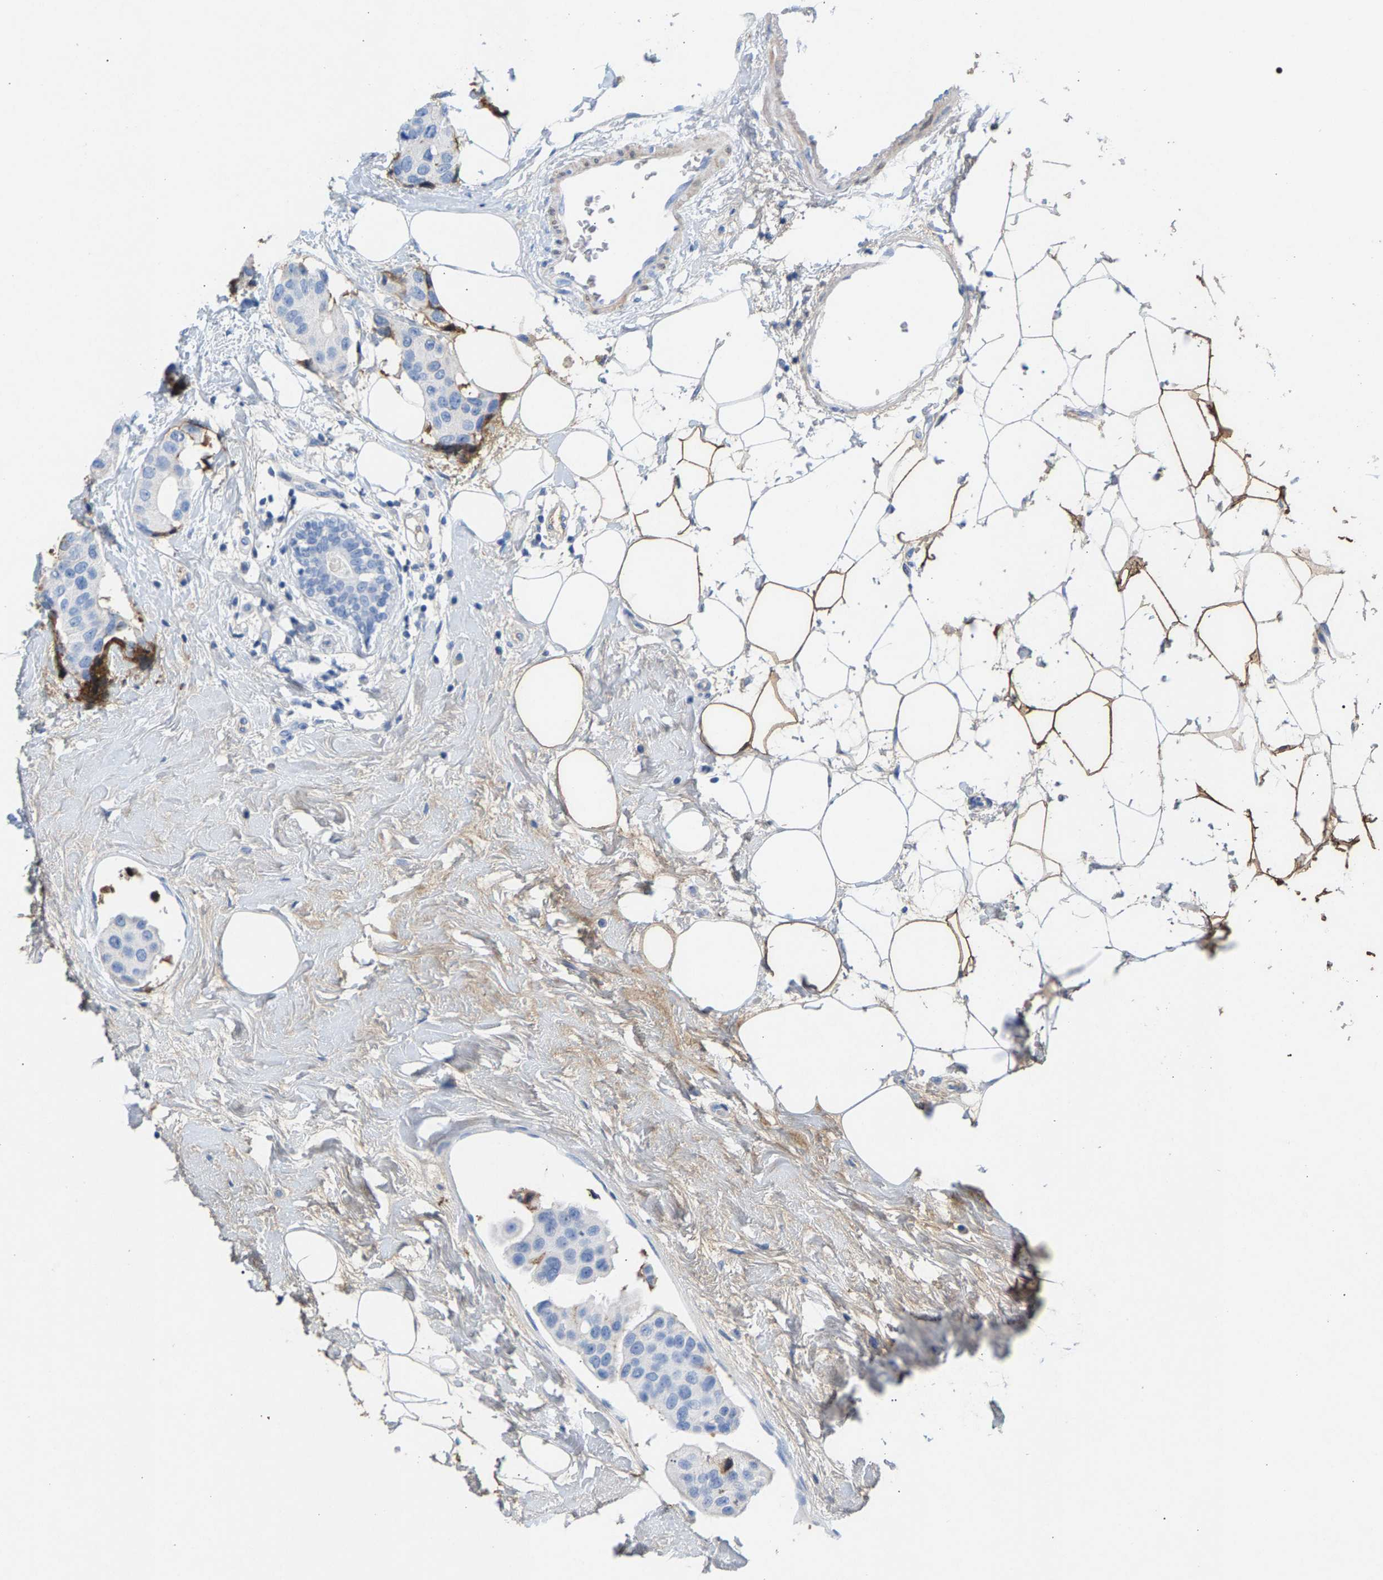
{"staining": {"intensity": "negative", "quantity": "none", "location": "none"}, "tissue": "breast cancer", "cell_type": "Tumor cells", "image_type": "cancer", "snomed": [{"axis": "morphology", "description": "Normal tissue, NOS"}, {"axis": "morphology", "description": "Duct carcinoma"}, {"axis": "topography", "description": "Breast"}], "caption": "Immunohistochemistry of human breast intraductal carcinoma reveals no positivity in tumor cells.", "gene": "APOH", "patient": {"sex": "female", "age": 39}}